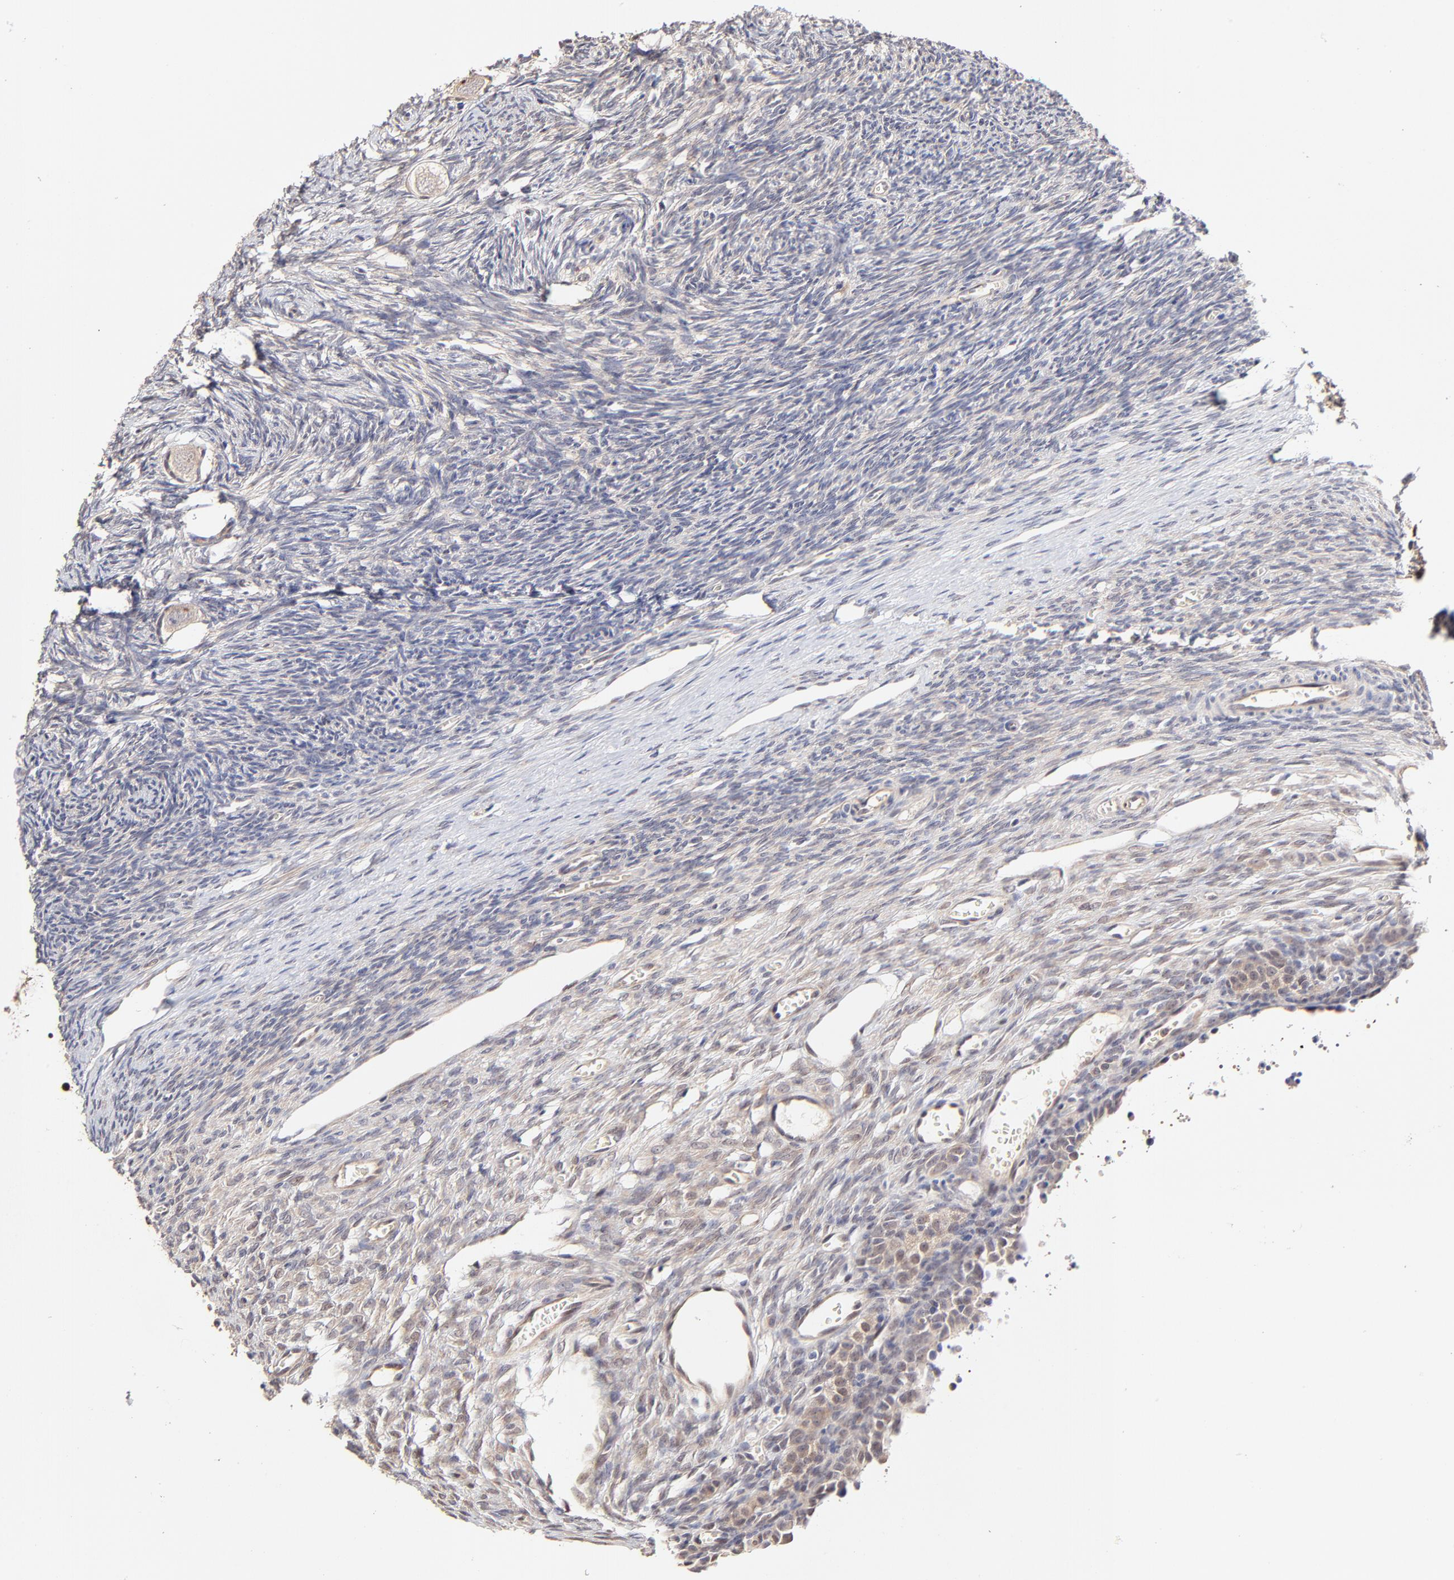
{"staining": {"intensity": "weak", "quantity": ">75%", "location": "cytoplasmic/membranous"}, "tissue": "ovary", "cell_type": "Follicle cells", "image_type": "normal", "snomed": [{"axis": "morphology", "description": "Normal tissue, NOS"}, {"axis": "topography", "description": "Ovary"}], "caption": "High-magnification brightfield microscopy of benign ovary stained with DAB (brown) and counterstained with hematoxylin (blue). follicle cells exhibit weak cytoplasmic/membranous positivity is present in approximately>75% of cells.", "gene": "ZNF10", "patient": {"sex": "female", "age": 27}}